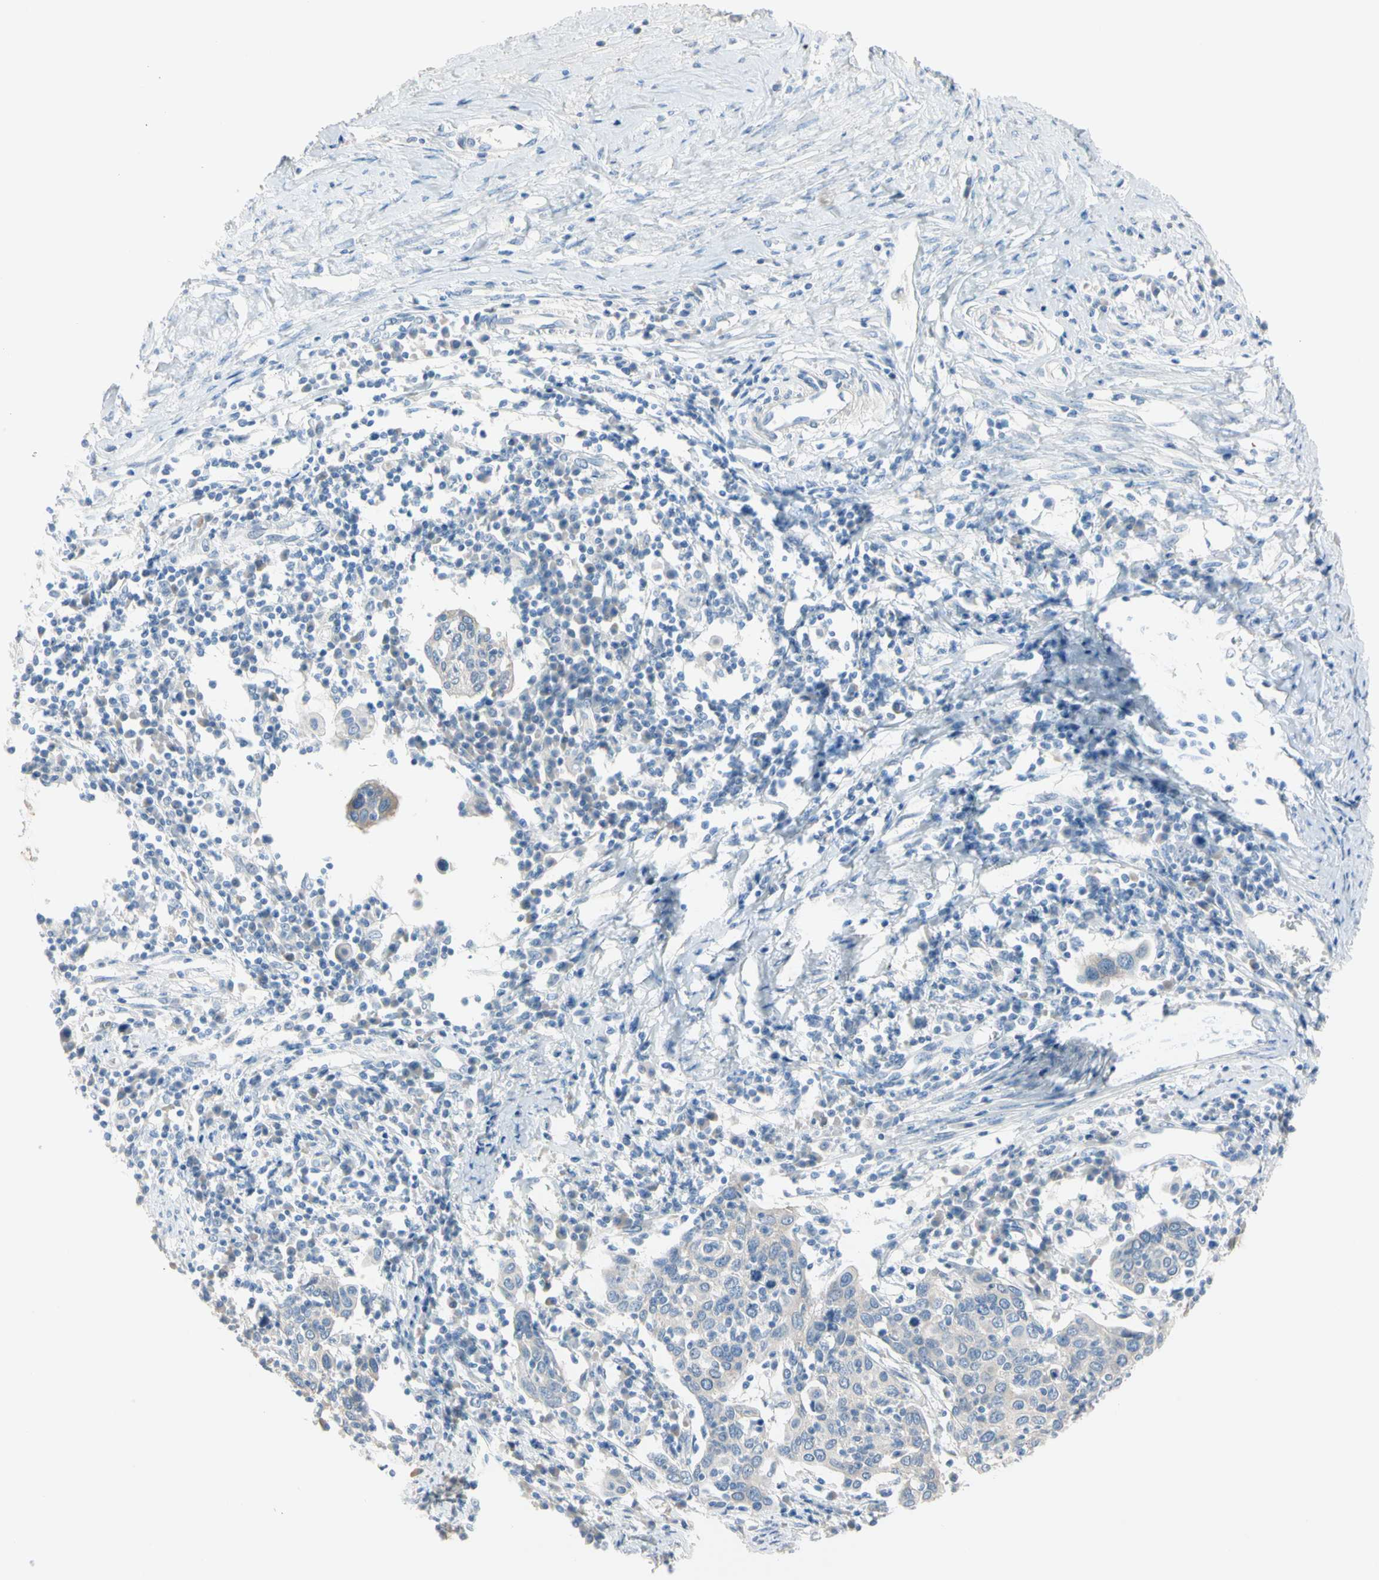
{"staining": {"intensity": "negative", "quantity": "none", "location": "none"}, "tissue": "cervical cancer", "cell_type": "Tumor cells", "image_type": "cancer", "snomed": [{"axis": "morphology", "description": "Squamous cell carcinoma, NOS"}, {"axis": "topography", "description": "Cervix"}], "caption": "DAB (3,3'-diaminobenzidine) immunohistochemical staining of cervical cancer demonstrates no significant staining in tumor cells. Nuclei are stained in blue.", "gene": "MARK1", "patient": {"sex": "female", "age": 40}}